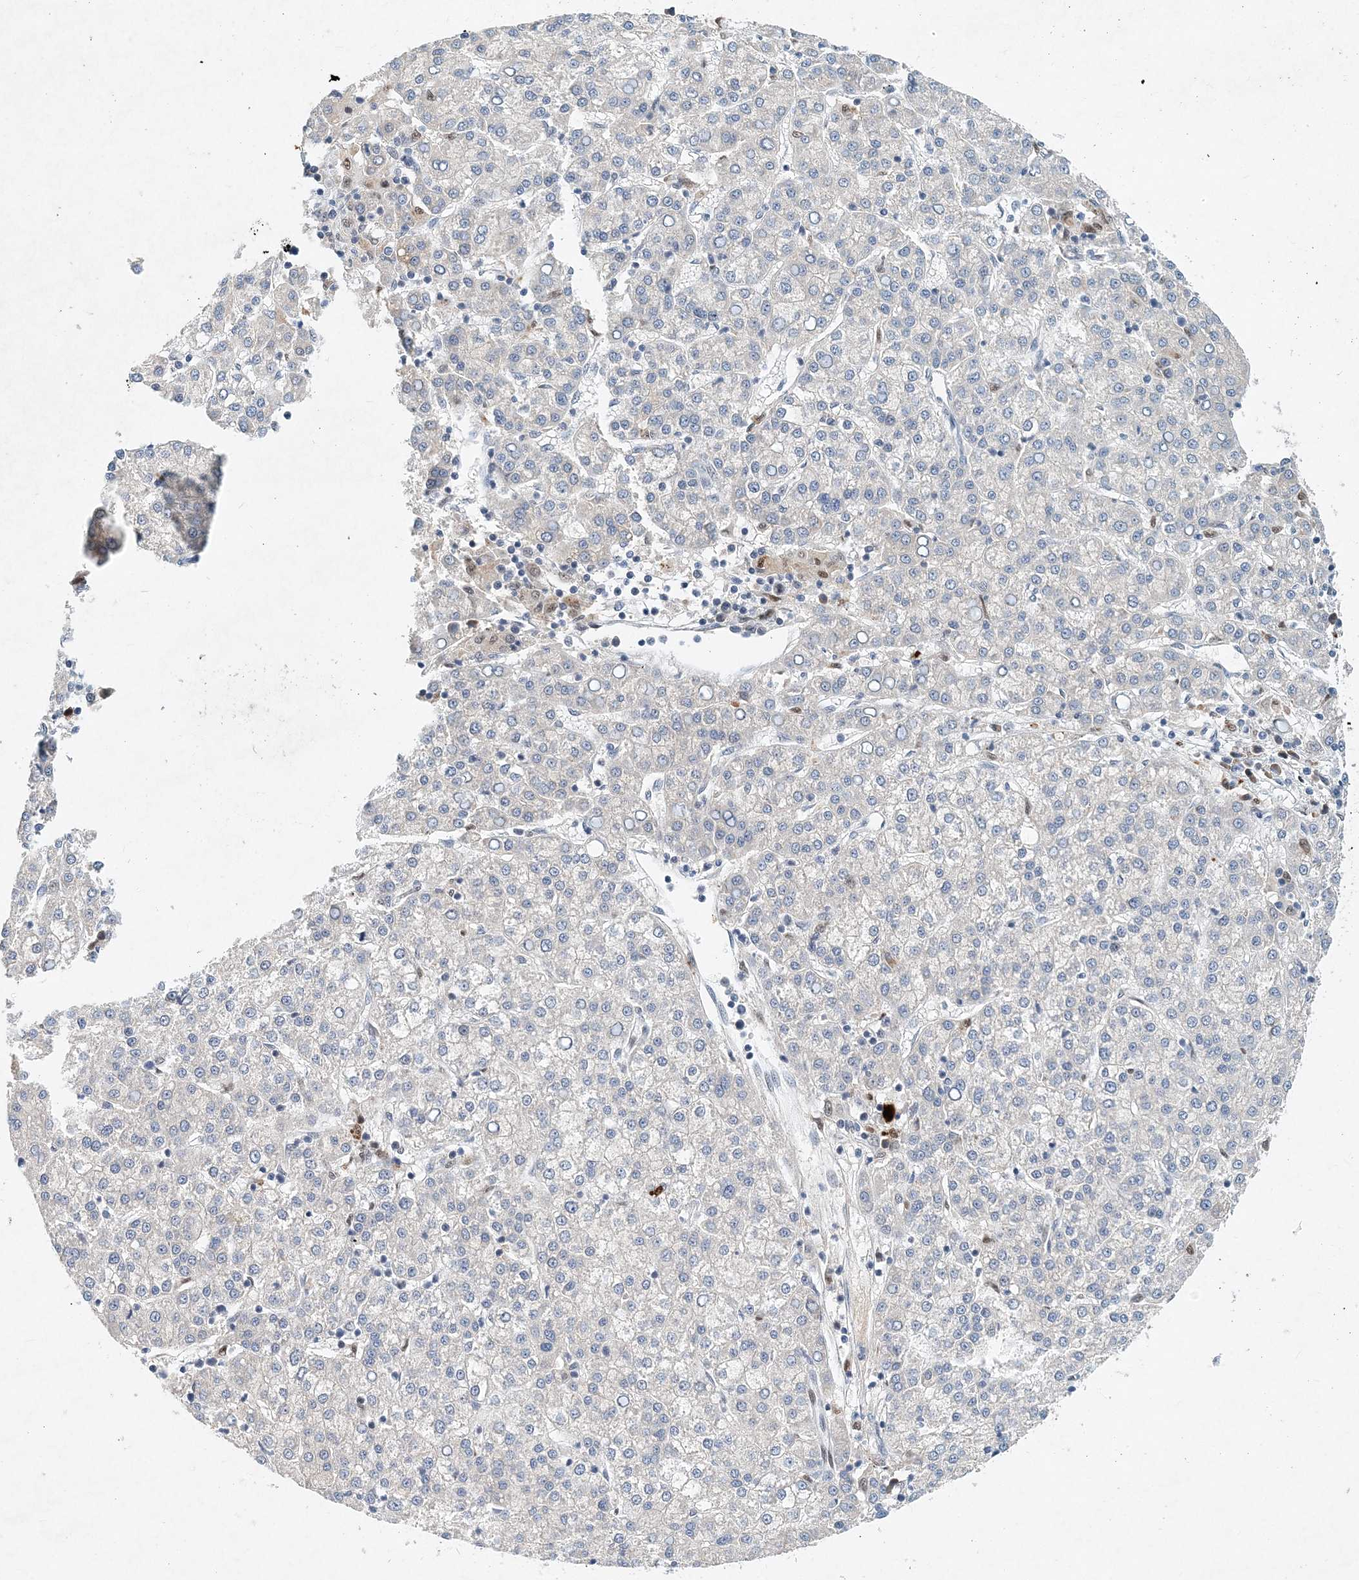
{"staining": {"intensity": "negative", "quantity": "none", "location": "none"}, "tissue": "liver cancer", "cell_type": "Tumor cells", "image_type": "cancer", "snomed": [{"axis": "morphology", "description": "Carcinoma, Hepatocellular, NOS"}, {"axis": "topography", "description": "Liver"}], "caption": "Tumor cells show no significant protein expression in liver hepatocellular carcinoma.", "gene": "KPNA4", "patient": {"sex": "female", "age": 58}}